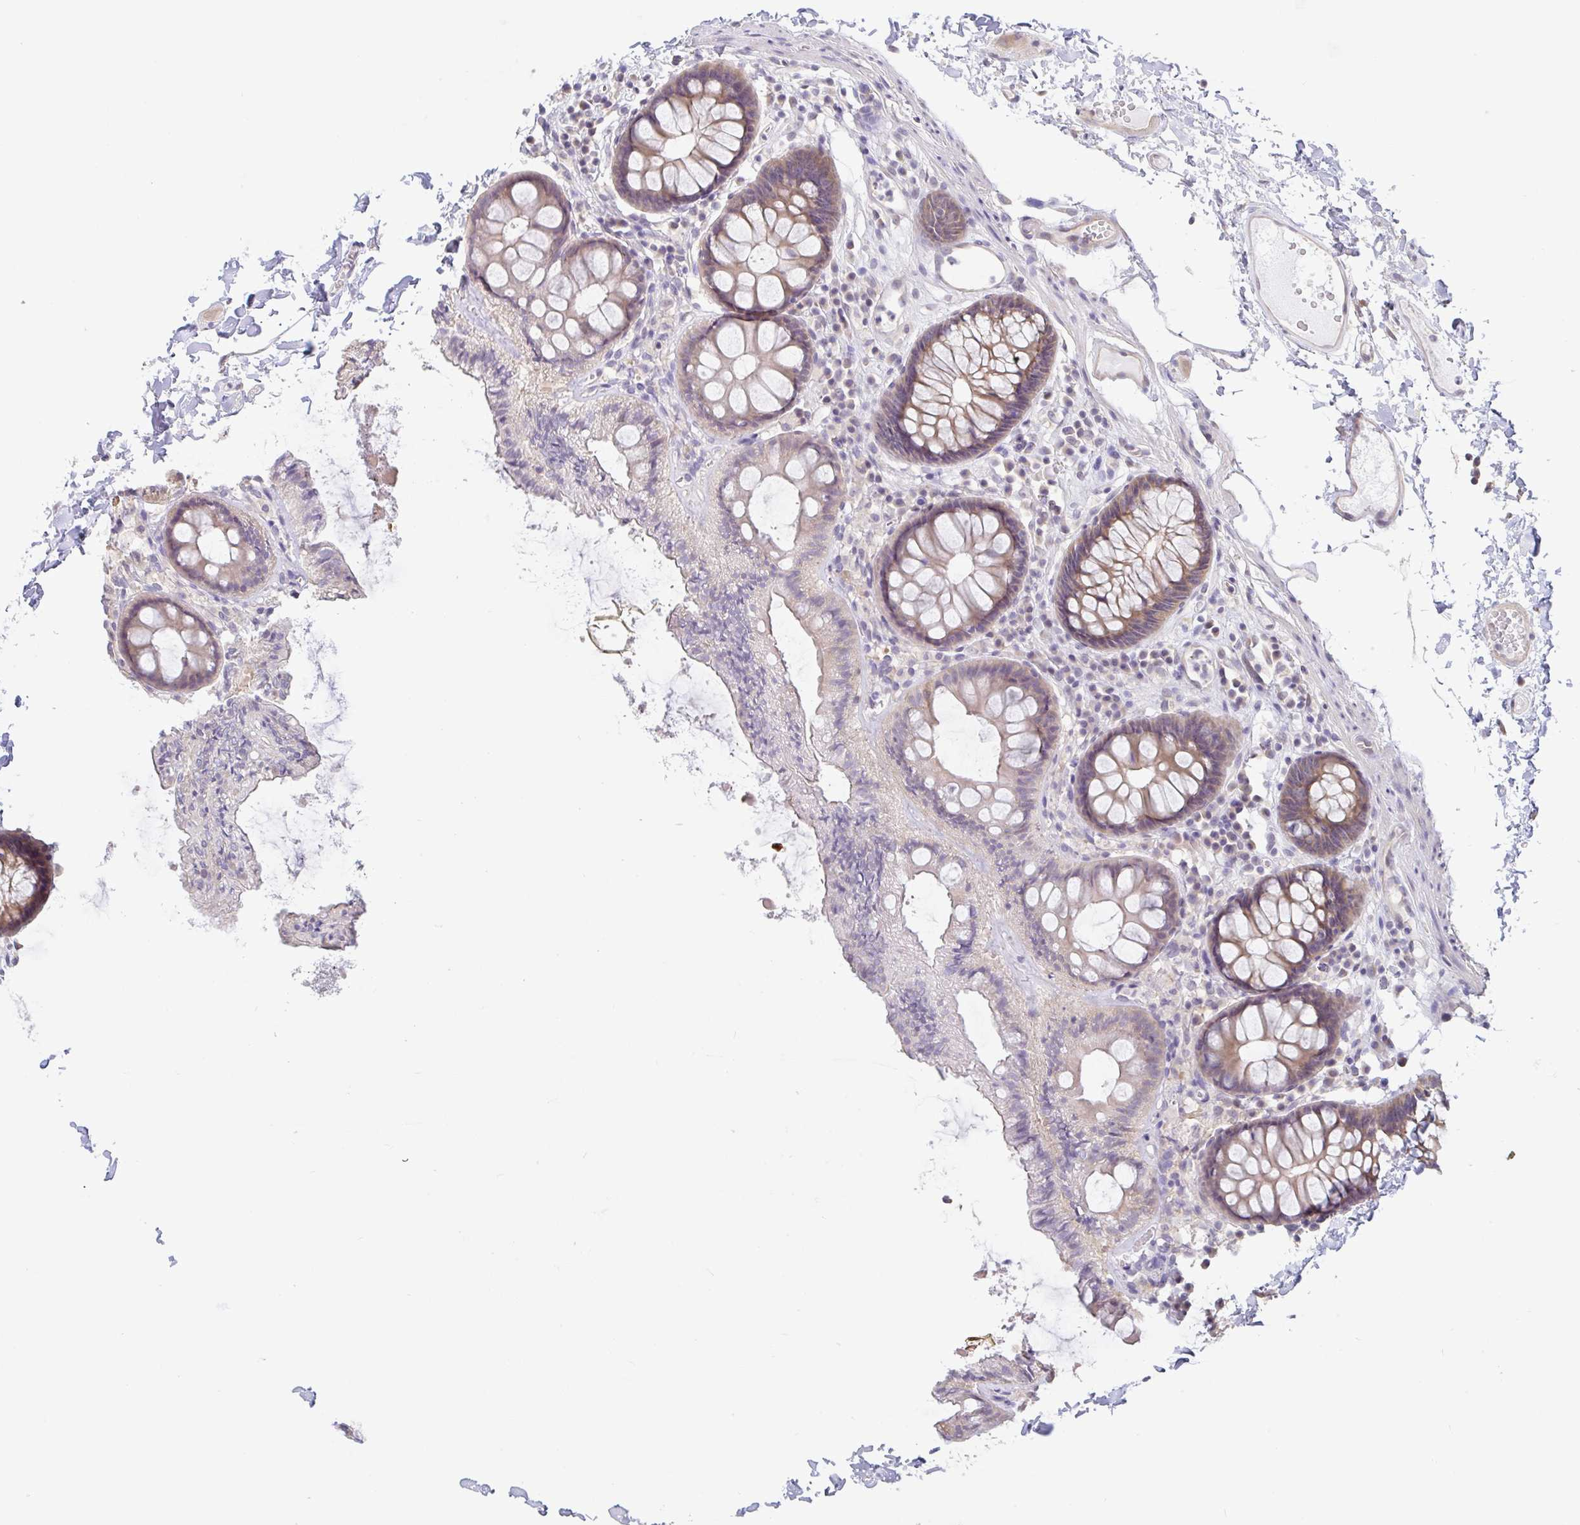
{"staining": {"intensity": "weak", "quantity": ">75%", "location": "cytoplasmic/membranous"}, "tissue": "colon", "cell_type": "Endothelial cells", "image_type": "normal", "snomed": [{"axis": "morphology", "description": "Normal tissue, NOS"}, {"axis": "topography", "description": "Colon"}, {"axis": "topography", "description": "Peripheral nerve tissue"}], "caption": "Immunohistochemistry photomicrograph of normal colon stained for a protein (brown), which displays low levels of weak cytoplasmic/membranous staining in about >75% of endothelial cells.", "gene": "HYPK", "patient": {"sex": "male", "age": 84}}